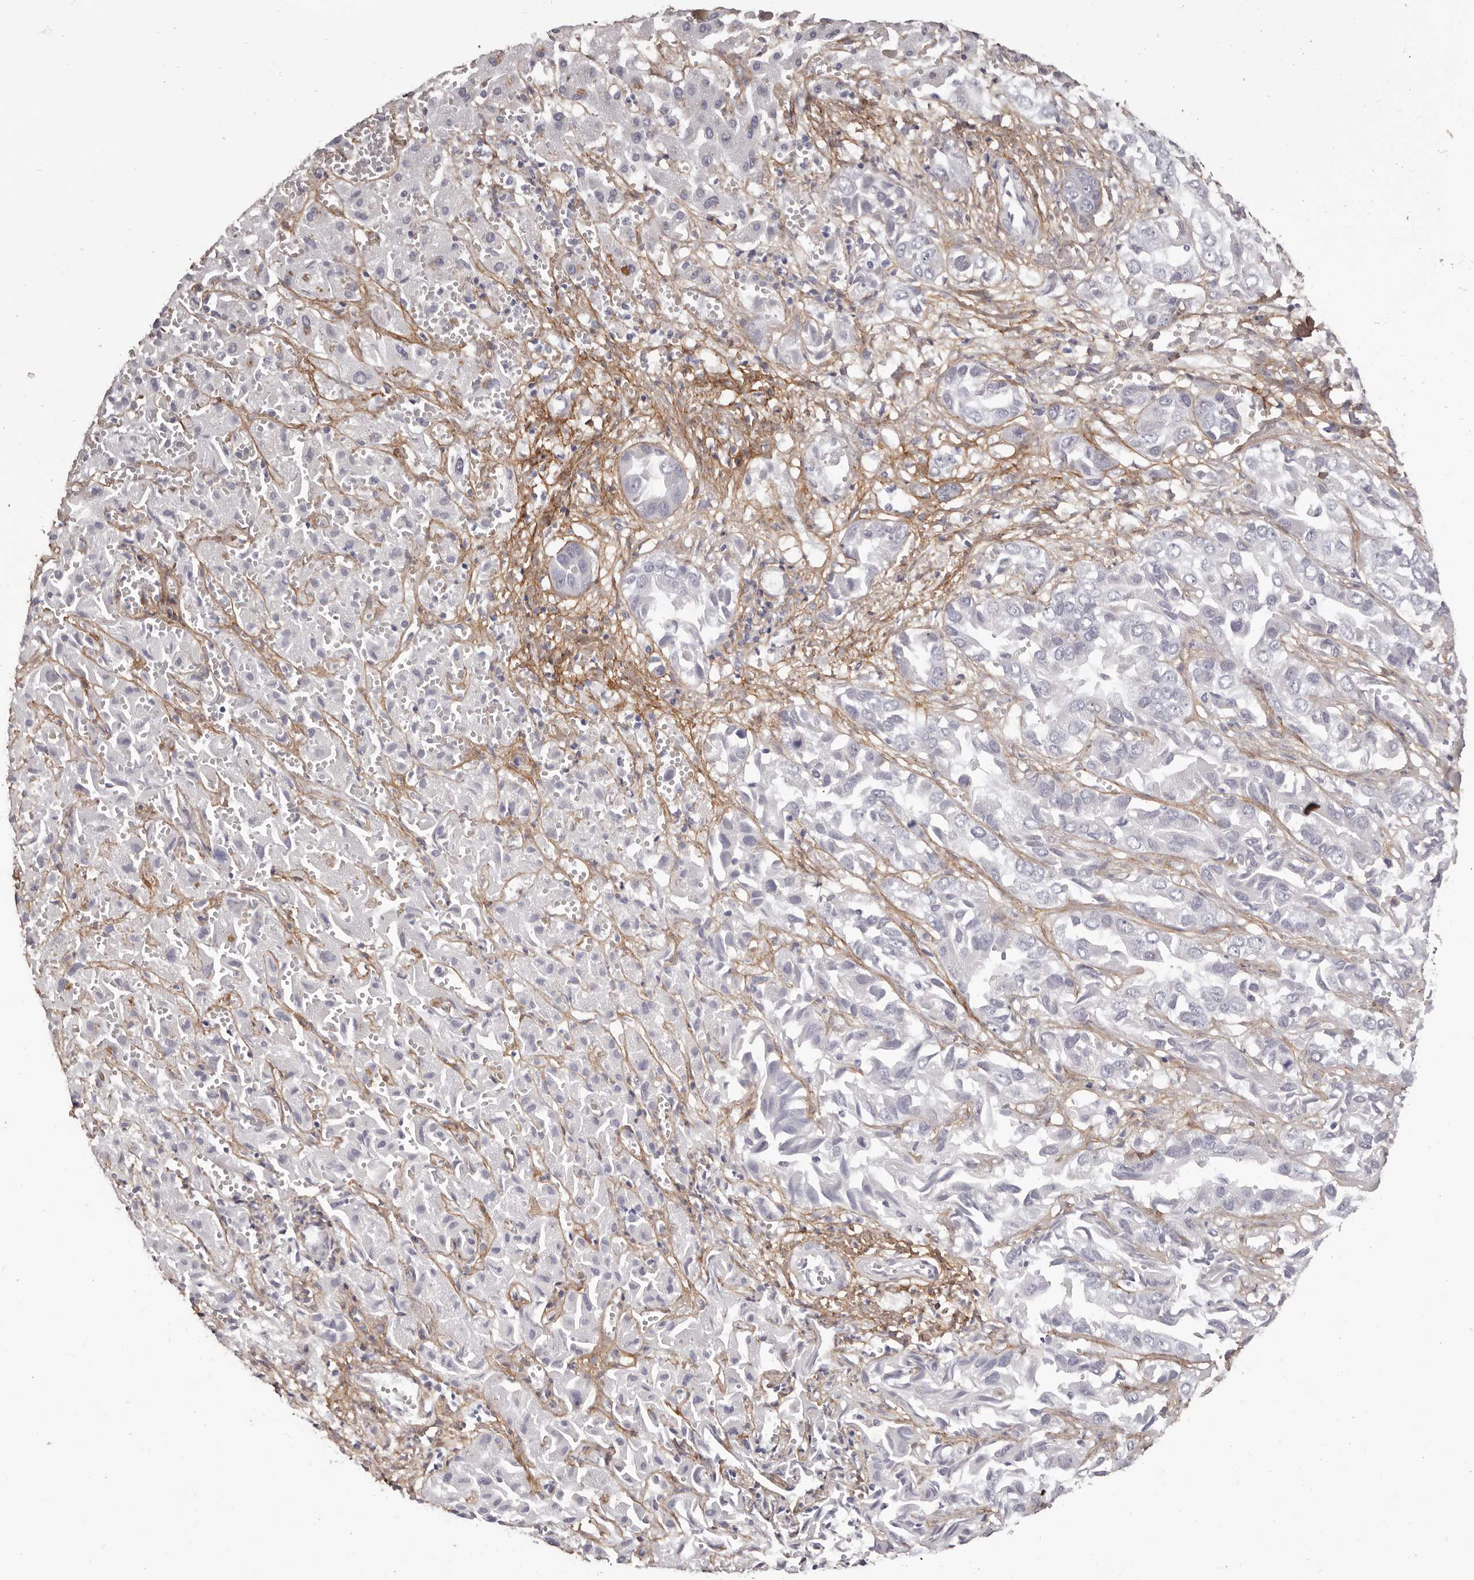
{"staining": {"intensity": "negative", "quantity": "none", "location": "none"}, "tissue": "liver cancer", "cell_type": "Tumor cells", "image_type": "cancer", "snomed": [{"axis": "morphology", "description": "Cholangiocarcinoma"}, {"axis": "topography", "description": "Liver"}], "caption": "Immunohistochemical staining of liver cancer demonstrates no significant positivity in tumor cells.", "gene": "COL6A1", "patient": {"sex": "female", "age": 52}}